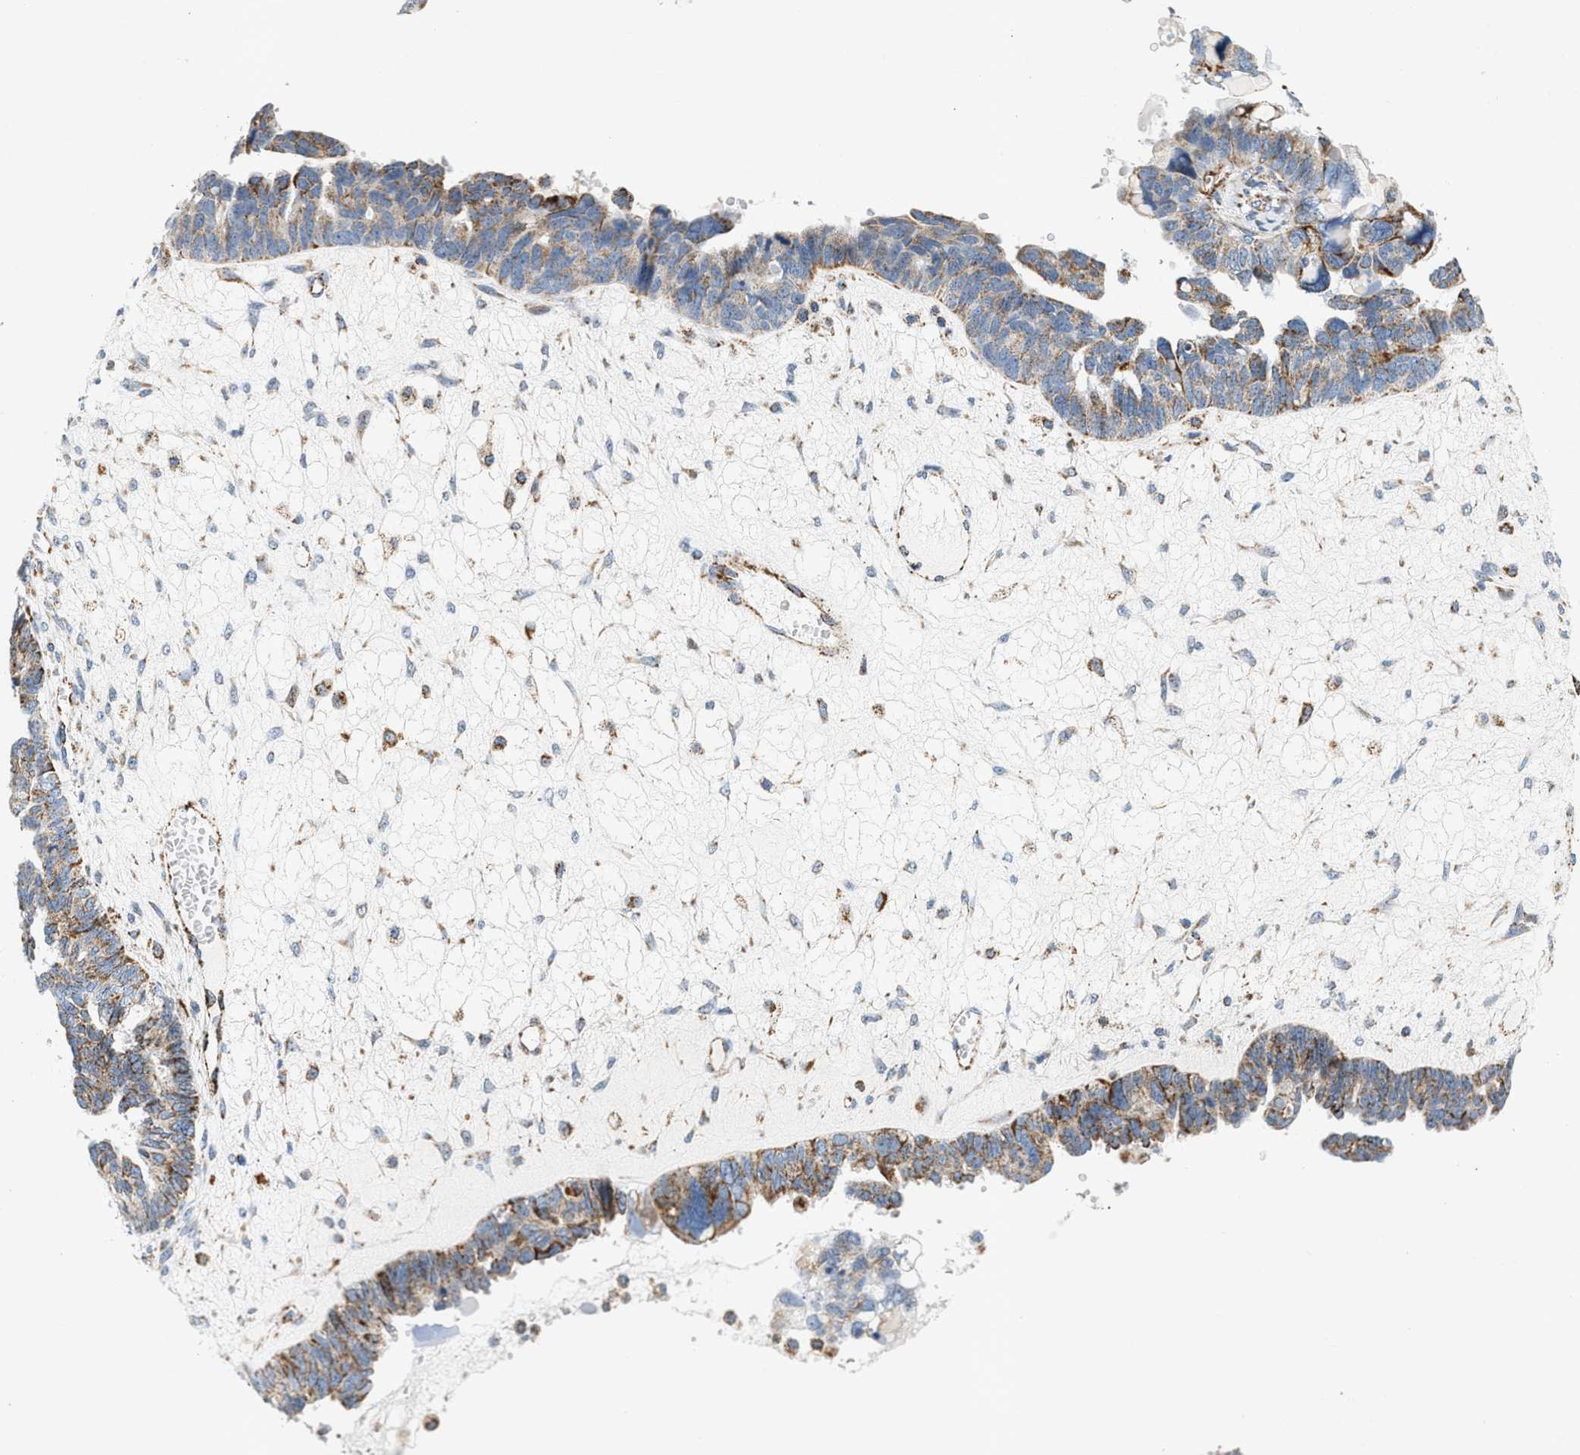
{"staining": {"intensity": "moderate", "quantity": ">75%", "location": "cytoplasmic/membranous"}, "tissue": "ovarian cancer", "cell_type": "Tumor cells", "image_type": "cancer", "snomed": [{"axis": "morphology", "description": "Cystadenocarcinoma, serous, NOS"}, {"axis": "topography", "description": "Ovary"}], "caption": "Moderate cytoplasmic/membranous expression is appreciated in approximately >75% of tumor cells in ovarian cancer. (Stains: DAB in brown, nuclei in blue, Microscopy: brightfield microscopy at high magnification).", "gene": "PDE1A", "patient": {"sex": "female", "age": 79}}